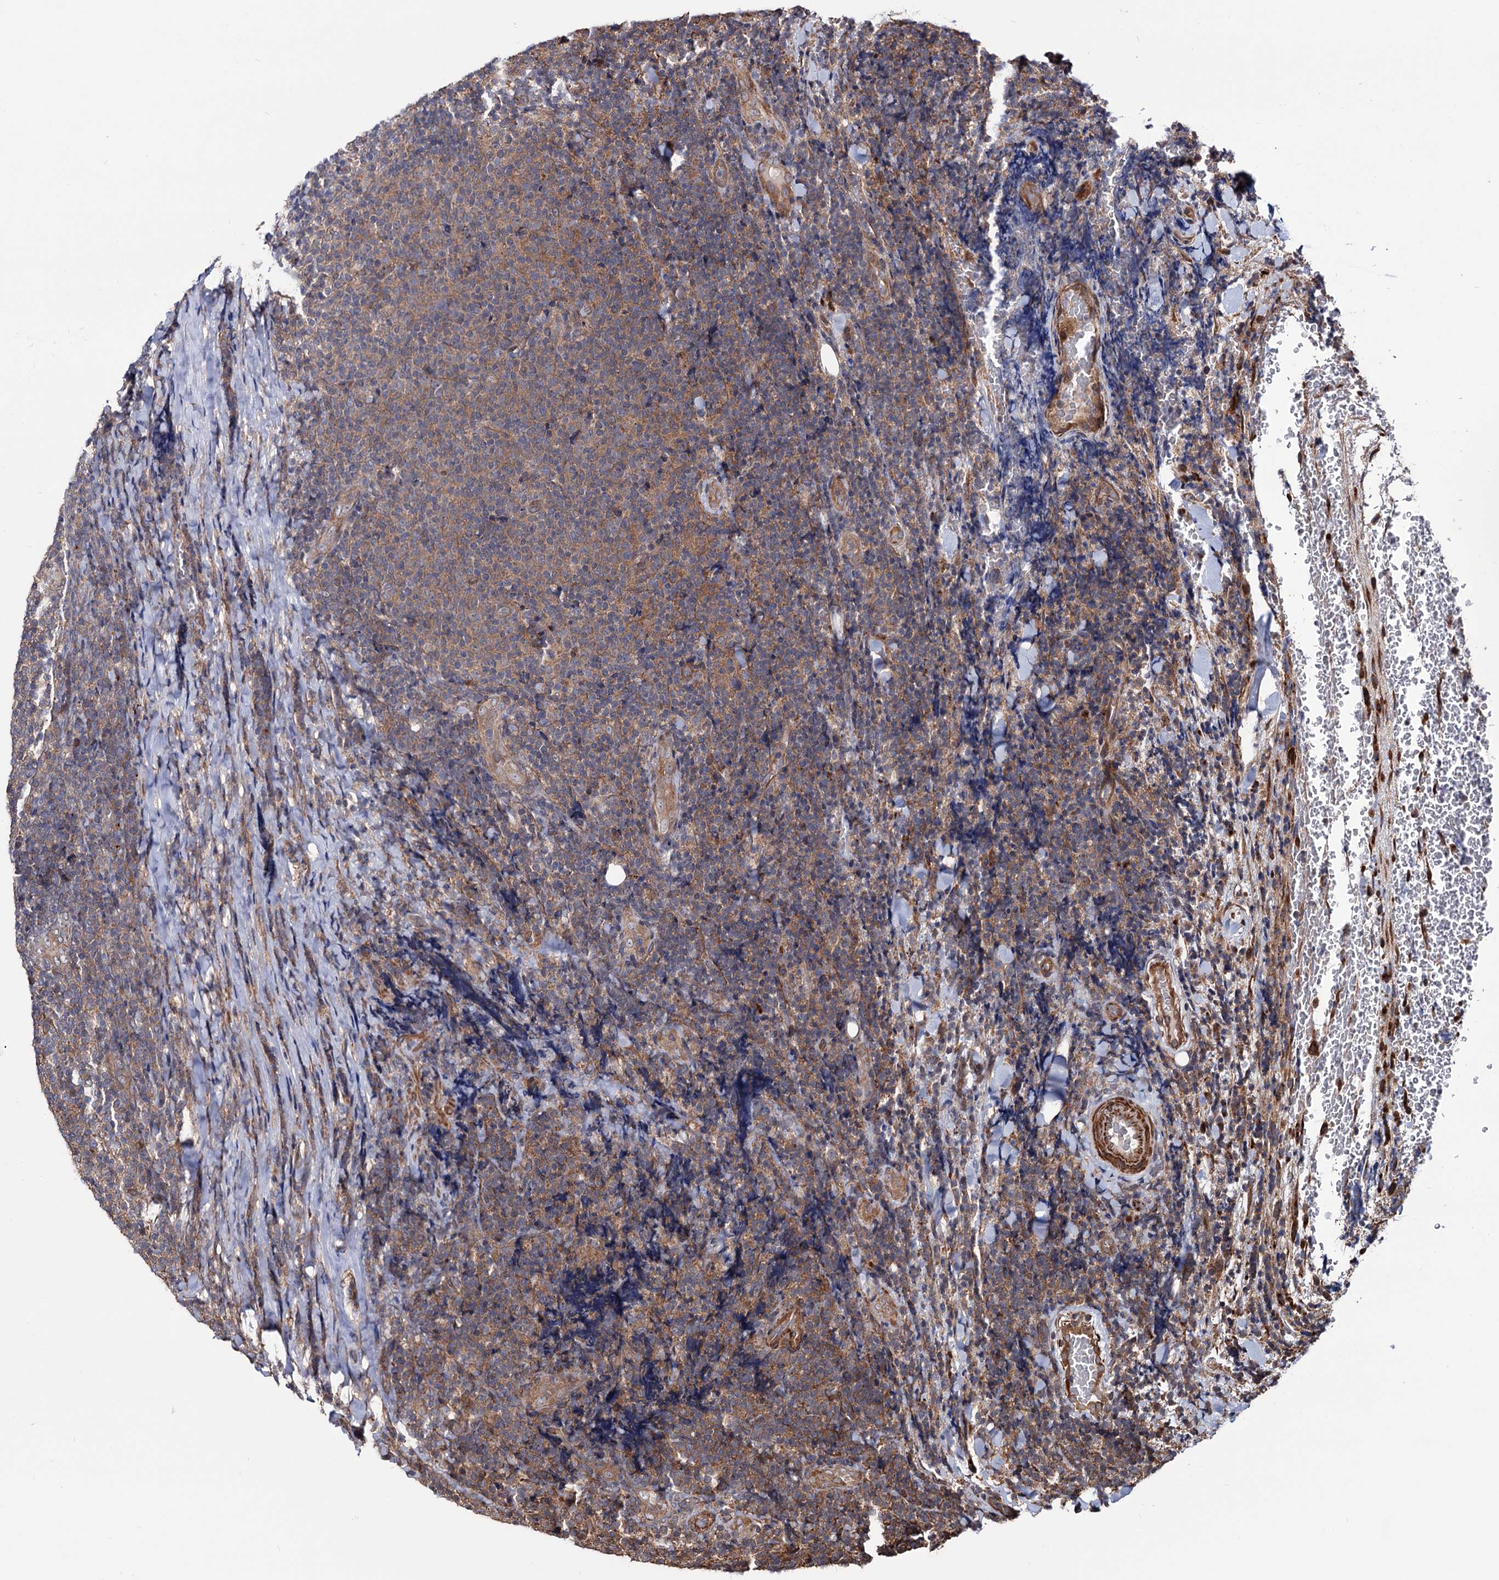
{"staining": {"intensity": "moderate", "quantity": ">75%", "location": "cytoplasmic/membranous"}, "tissue": "lymphoma", "cell_type": "Tumor cells", "image_type": "cancer", "snomed": [{"axis": "morphology", "description": "Malignant lymphoma, non-Hodgkin's type, Low grade"}, {"axis": "topography", "description": "Lymph node"}], "caption": "Human low-grade malignant lymphoma, non-Hodgkin's type stained for a protein (brown) displays moderate cytoplasmic/membranous positive expression in about >75% of tumor cells.", "gene": "FERMT2", "patient": {"sex": "male", "age": 66}}